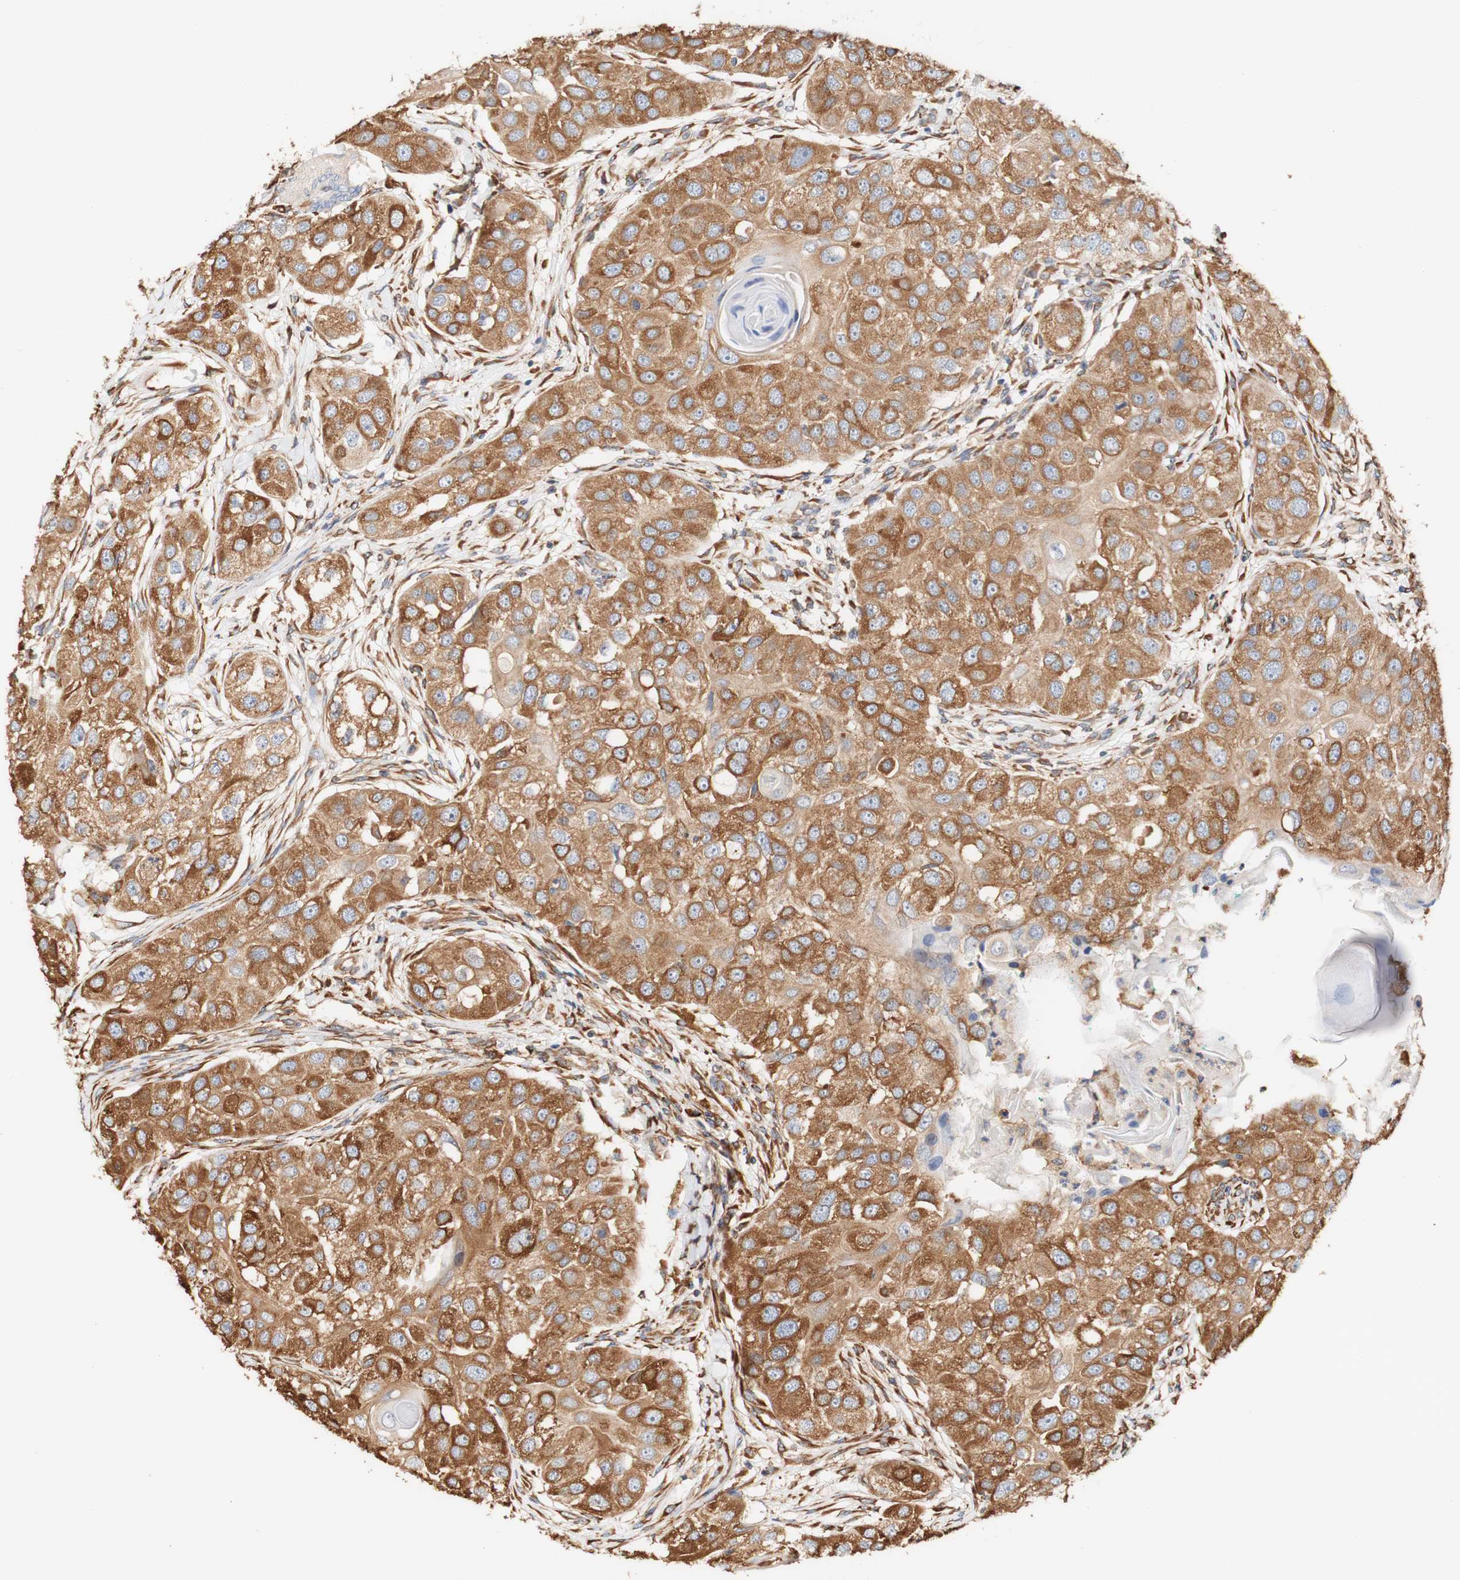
{"staining": {"intensity": "moderate", "quantity": ">75%", "location": "cytoplasmic/membranous"}, "tissue": "head and neck cancer", "cell_type": "Tumor cells", "image_type": "cancer", "snomed": [{"axis": "morphology", "description": "Normal tissue, NOS"}, {"axis": "morphology", "description": "Squamous cell carcinoma, NOS"}, {"axis": "topography", "description": "Skeletal muscle"}, {"axis": "topography", "description": "Head-Neck"}], "caption": "Head and neck cancer was stained to show a protein in brown. There is medium levels of moderate cytoplasmic/membranous positivity in about >75% of tumor cells. The protein of interest is stained brown, and the nuclei are stained in blue (DAB (3,3'-diaminobenzidine) IHC with brightfield microscopy, high magnification).", "gene": "EIF2AK4", "patient": {"sex": "male", "age": 51}}